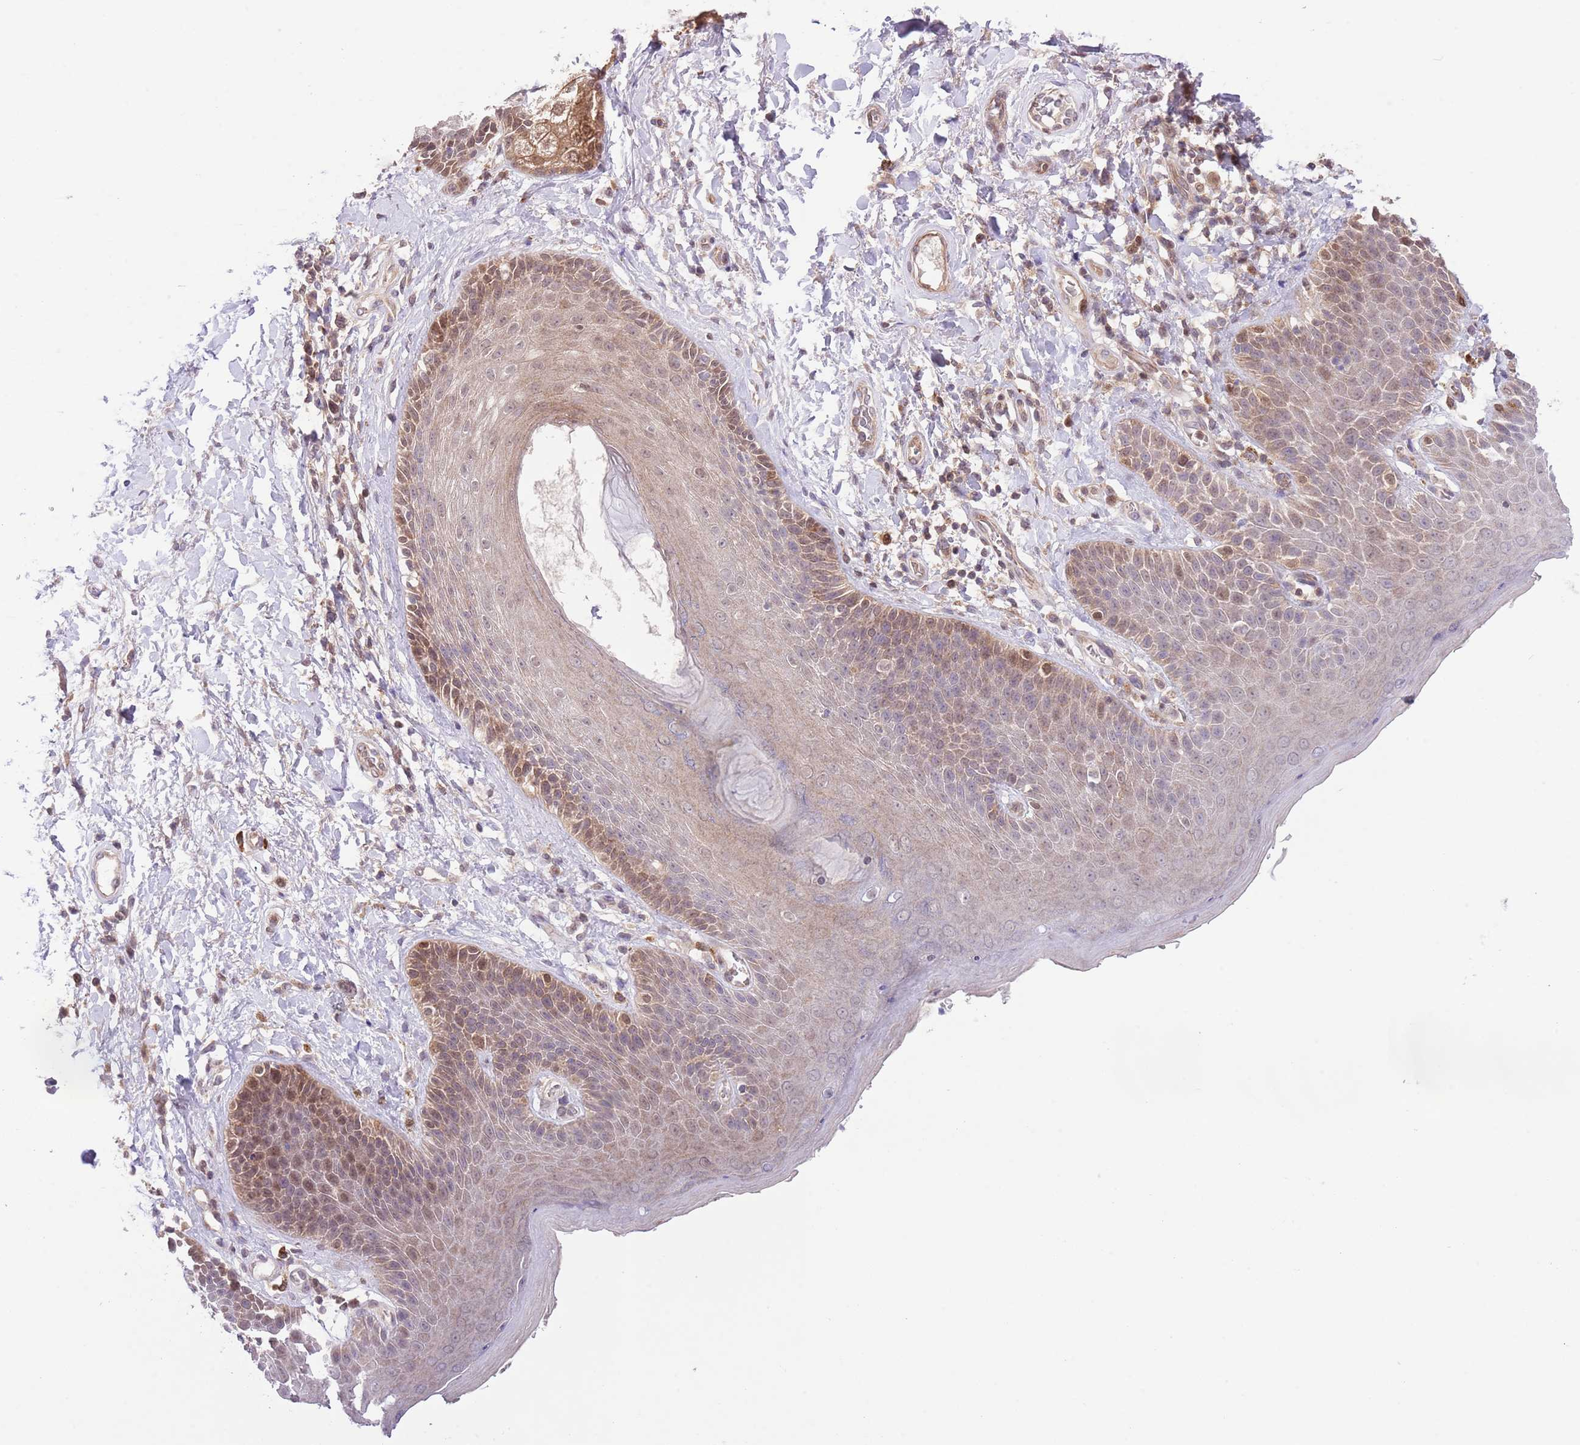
{"staining": {"intensity": "moderate", "quantity": "25%-75%", "location": "cytoplasmic/membranous,nuclear"}, "tissue": "skin", "cell_type": "Epidermal cells", "image_type": "normal", "snomed": [{"axis": "morphology", "description": "Normal tissue, NOS"}, {"axis": "topography", "description": "Anal"}], "caption": "Immunohistochemical staining of normal human skin shows medium levels of moderate cytoplasmic/membranous,nuclear expression in about 25%-75% of epidermal cells. (Stains: DAB (3,3'-diaminobenzidine) in brown, nuclei in blue, Microscopy: brightfield microscopy at high magnification).", "gene": "HDHD2", "patient": {"sex": "female", "age": 89}}